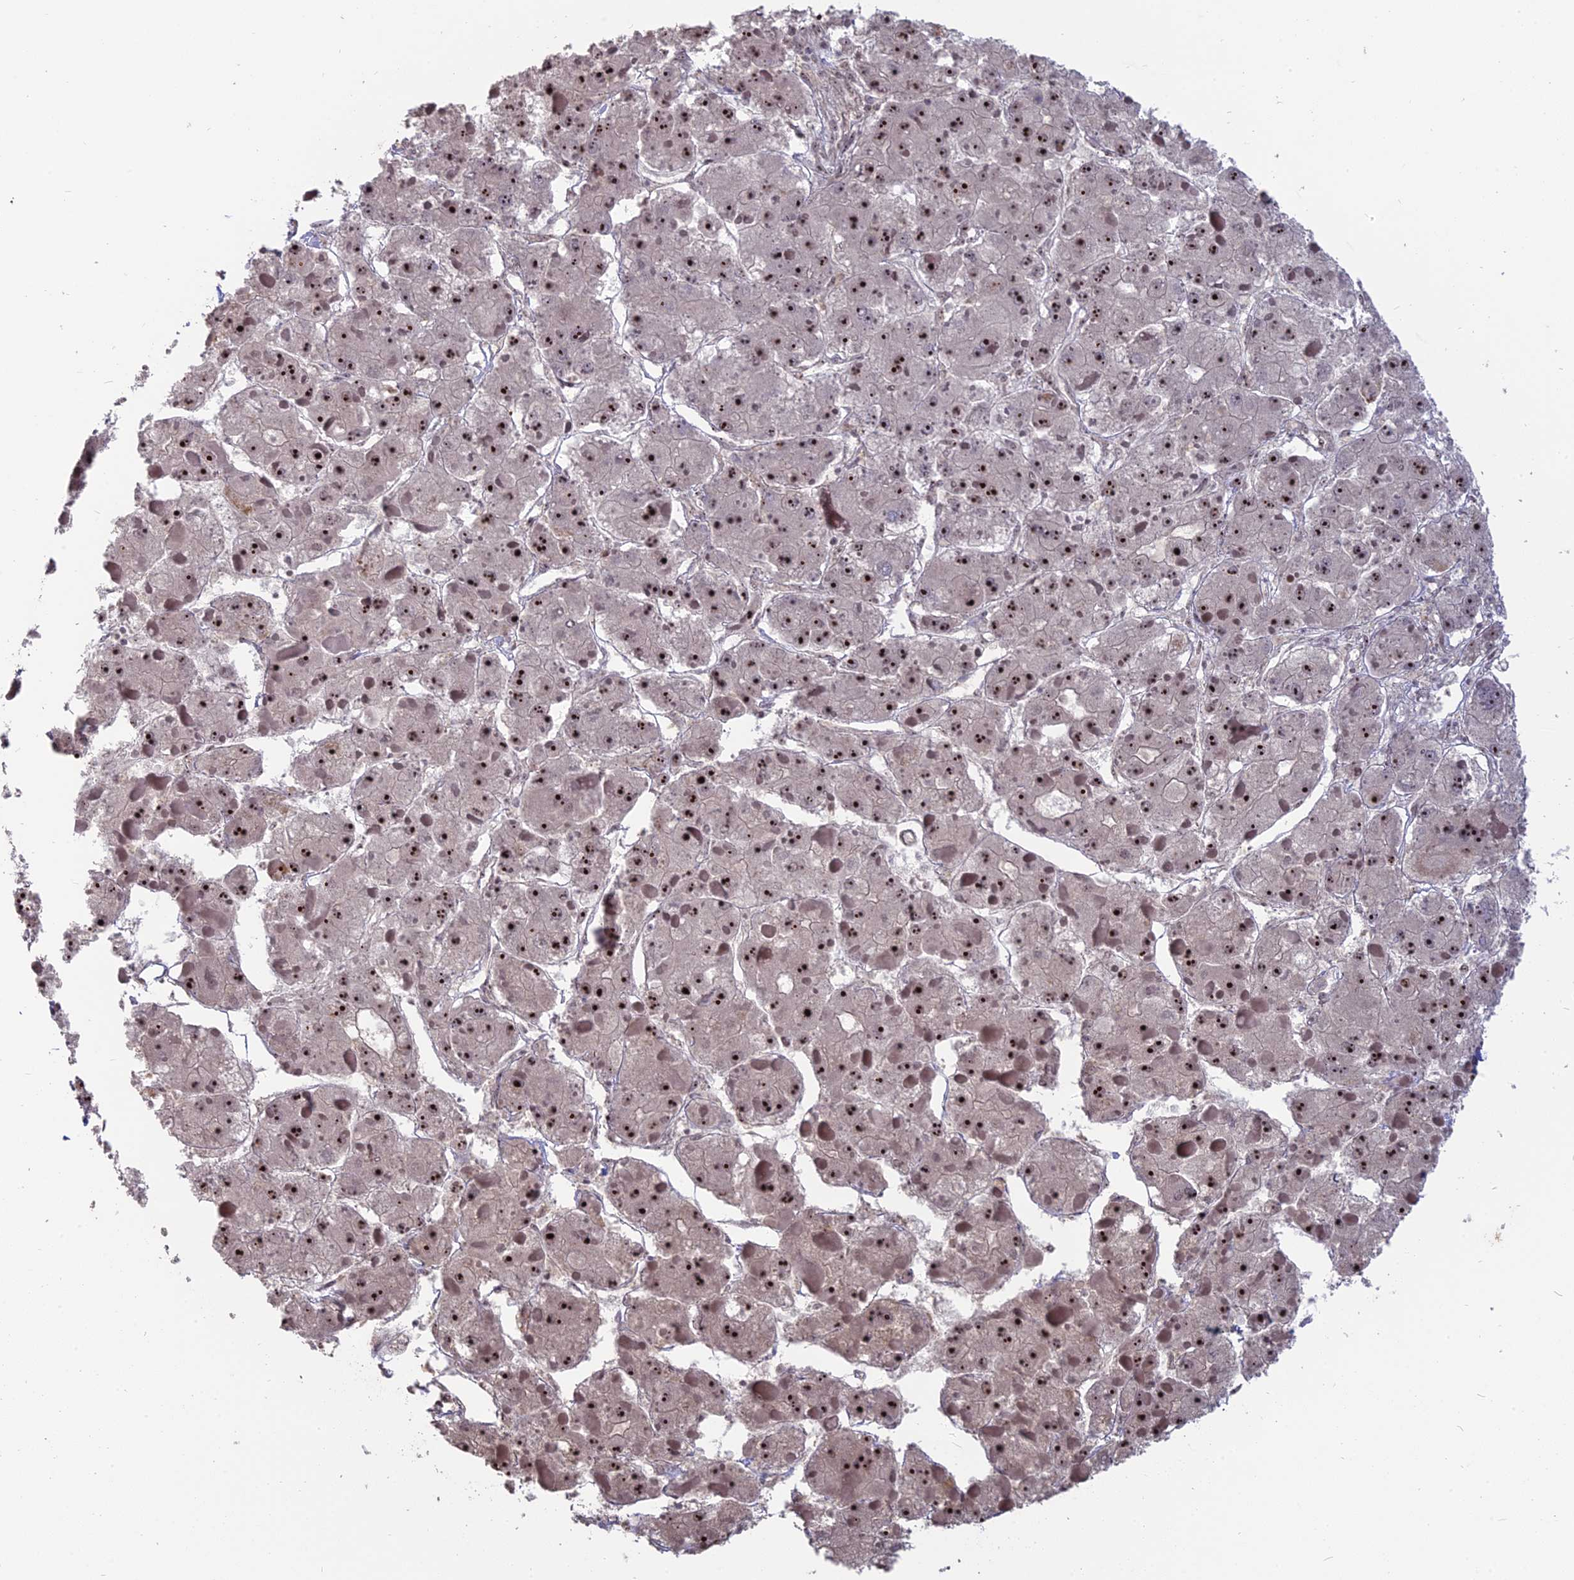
{"staining": {"intensity": "strong", "quantity": ">75%", "location": "nuclear"}, "tissue": "liver cancer", "cell_type": "Tumor cells", "image_type": "cancer", "snomed": [{"axis": "morphology", "description": "Carcinoma, Hepatocellular, NOS"}, {"axis": "topography", "description": "Liver"}], "caption": "Tumor cells show high levels of strong nuclear expression in about >75% of cells in human liver cancer. The staining was performed using DAB (3,3'-diaminobenzidine), with brown indicating positive protein expression. Nuclei are stained blue with hematoxylin.", "gene": "FAM131A", "patient": {"sex": "female", "age": 73}}